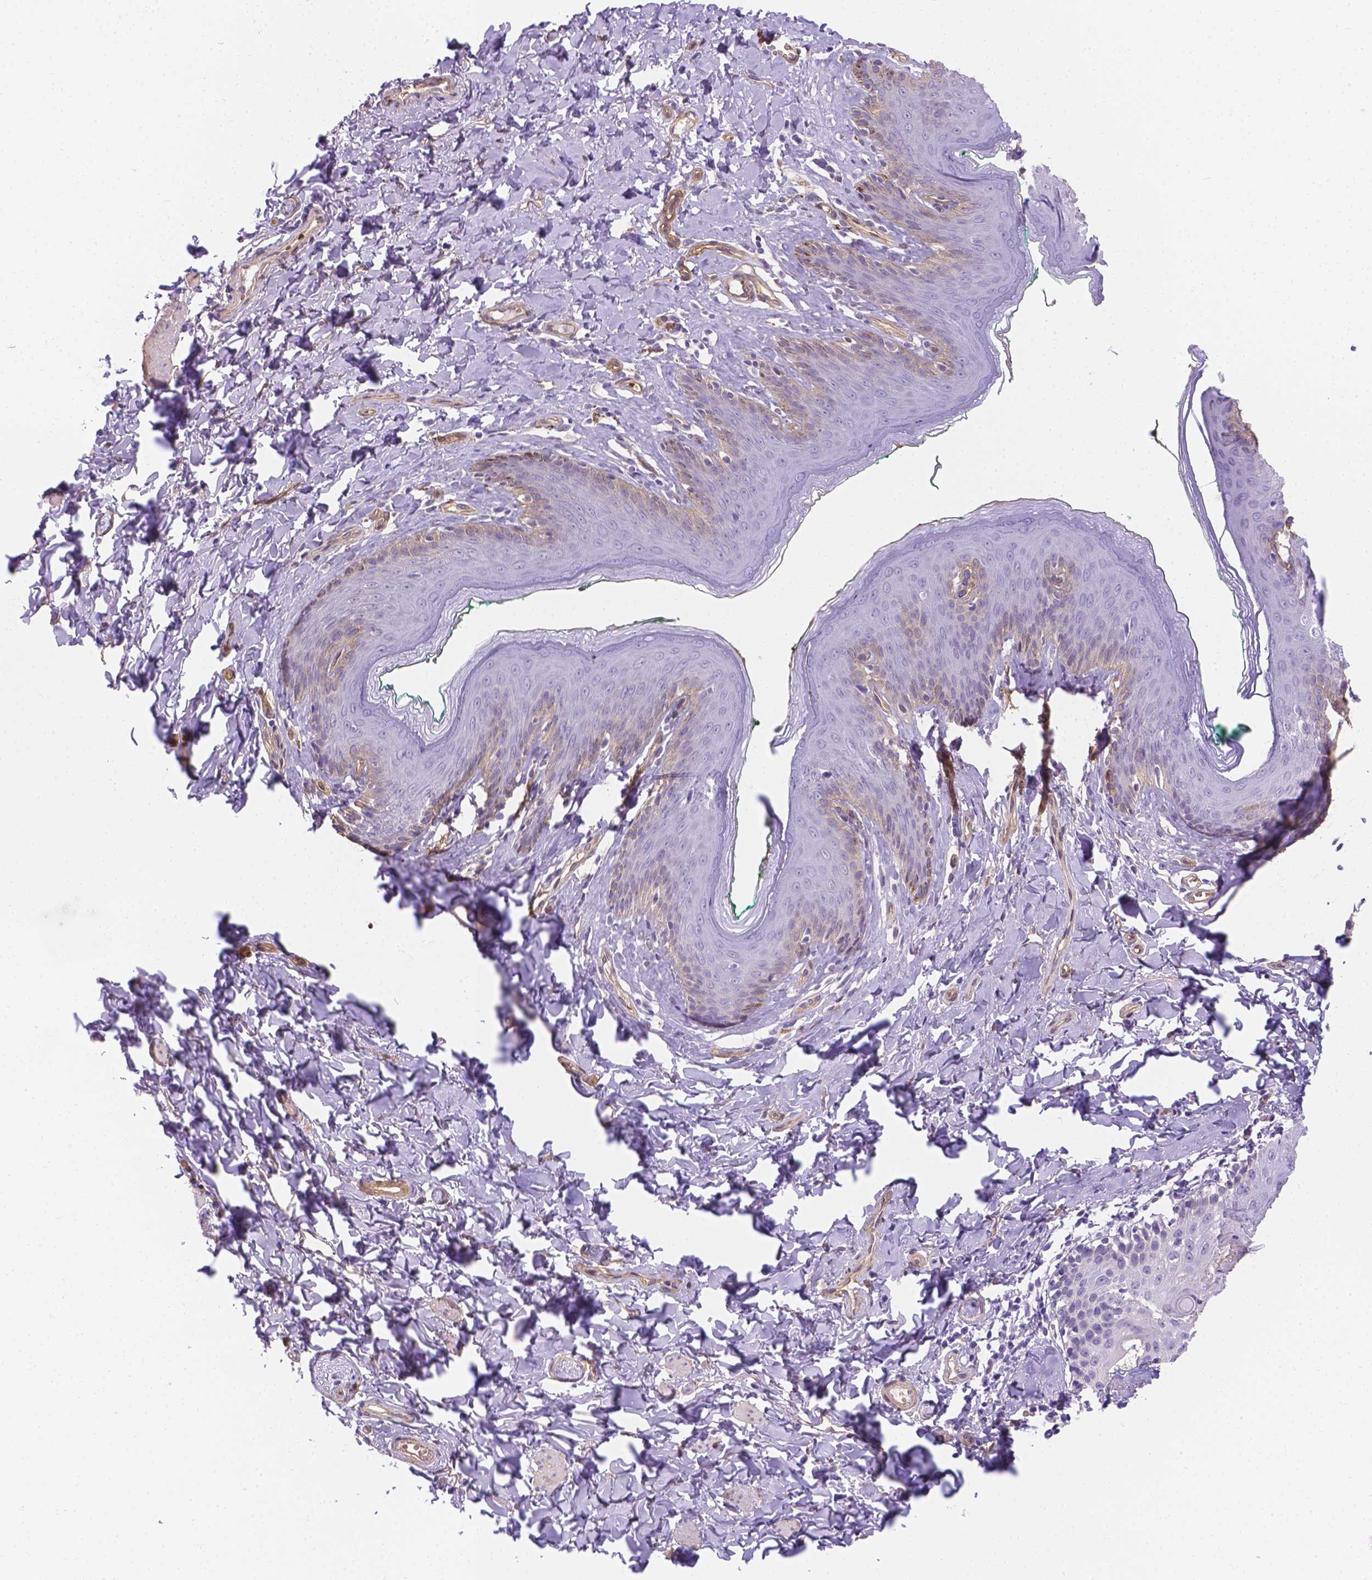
{"staining": {"intensity": "weak", "quantity": "<25%", "location": "cytoplasmic/membranous"}, "tissue": "skin", "cell_type": "Epidermal cells", "image_type": "normal", "snomed": [{"axis": "morphology", "description": "Normal tissue, NOS"}, {"axis": "topography", "description": "Vulva"}], "caption": "Micrograph shows no significant protein expression in epidermal cells of unremarkable skin. (Stains: DAB immunohistochemistry with hematoxylin counter stain, Microscopy: brightfield microscopy at high magnification).", "gene": "SLC40A1", "patient": {"sex": "female", "age": 66}}